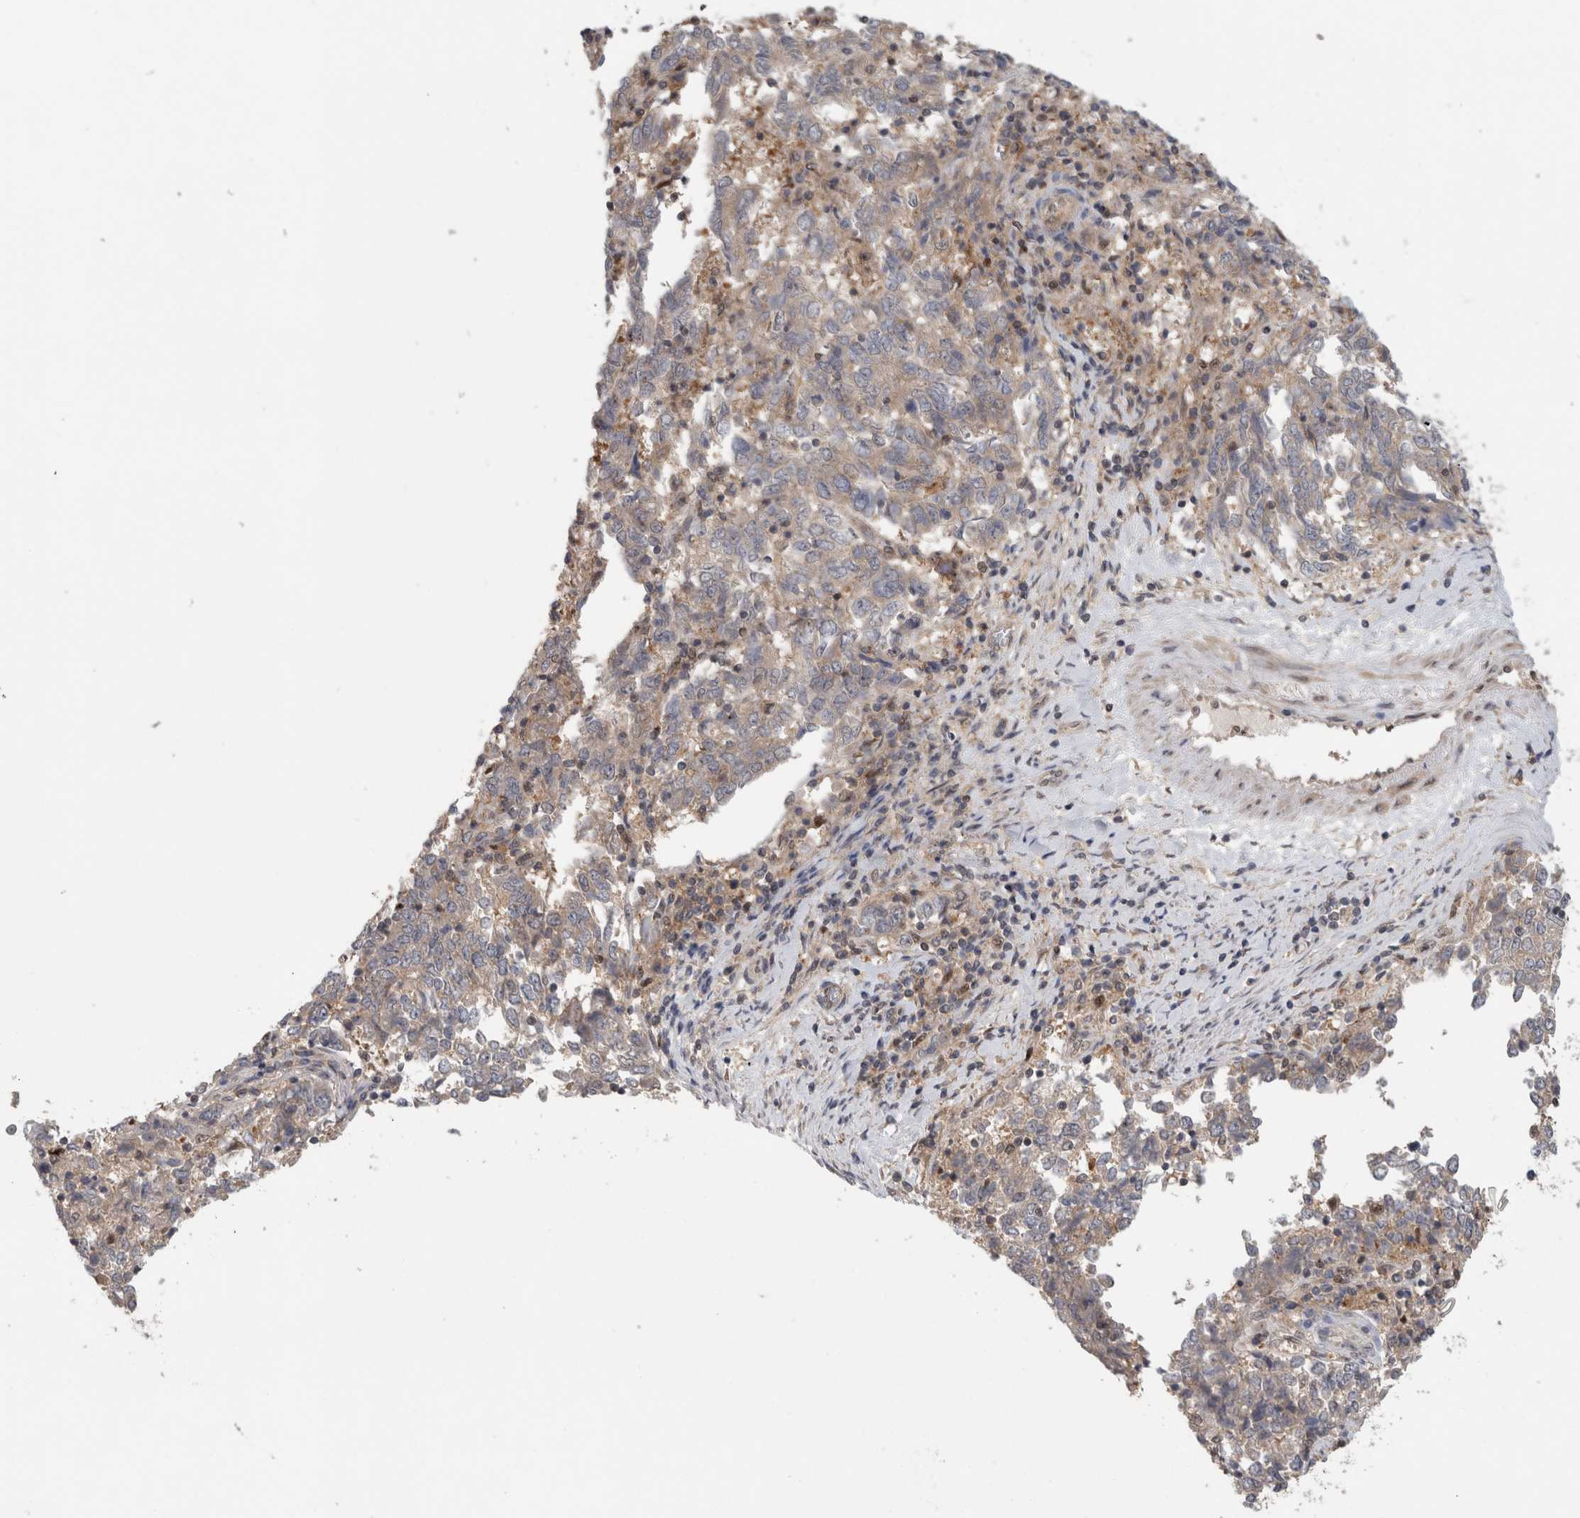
{"staining": {"intensity": "weak", "quantity": "25%-75%", "location": "cytoplasmic/membranous"}, "tissue": "endometrial cancer", "cell_type": "Tumor cells", "image_type": "cancer", "snomed": [{"axis": "morphology", "description": "Adenocarcinoma, NOS"}, {"axis": "topography", "description": "Endometrium"}], "caption": "Protein analysis of endometrial cancer tissue reveals weak cytoplasmic/membranous expression in about 25%-75% of tumor cells.", "gene": "PIGP", "patient": {"sex": "female", "age": 80}}